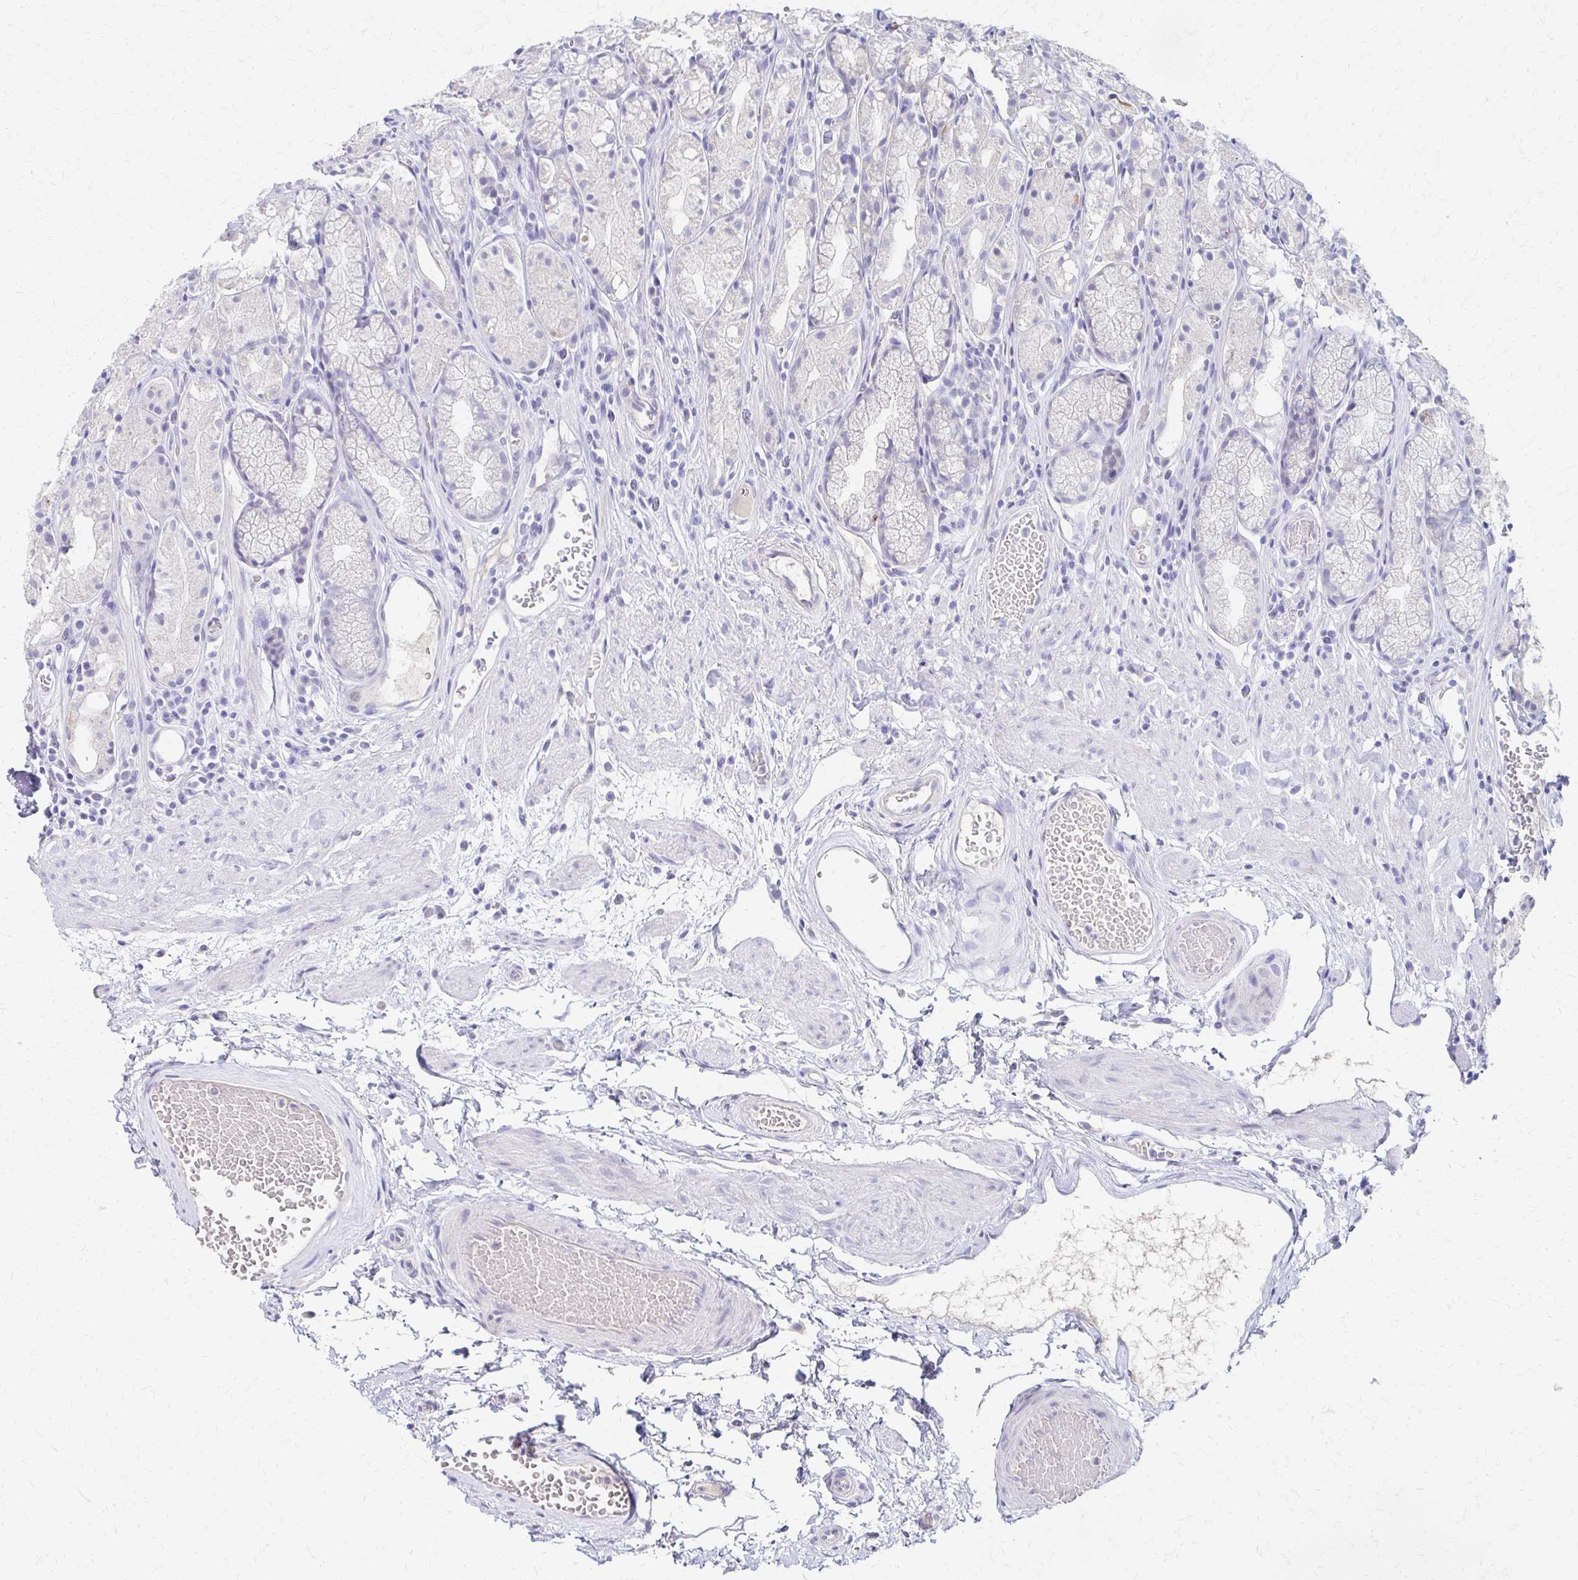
{"staining": {"intensity": "negative", "quantity": "none", "location": "none"}, "tissue": "stomach", "cell_type": "Glandular cells", "image_type": "normal", "snomed": [{"axis": "morphology", "description": "Normal tissue, NOS"}, {"axis": "topography", "description": "Smooth muscle"}, {"axis": "topography", "description": "Stomach"}], "caption": "IHC histopathology image of benign stomach: human stomach stained with DAB (3,3'-diaminobenzidine) shows no significant protein expression in glandular cells.", "gene": "AZGP1", "patient": {"sex": "male", "age": 70}}